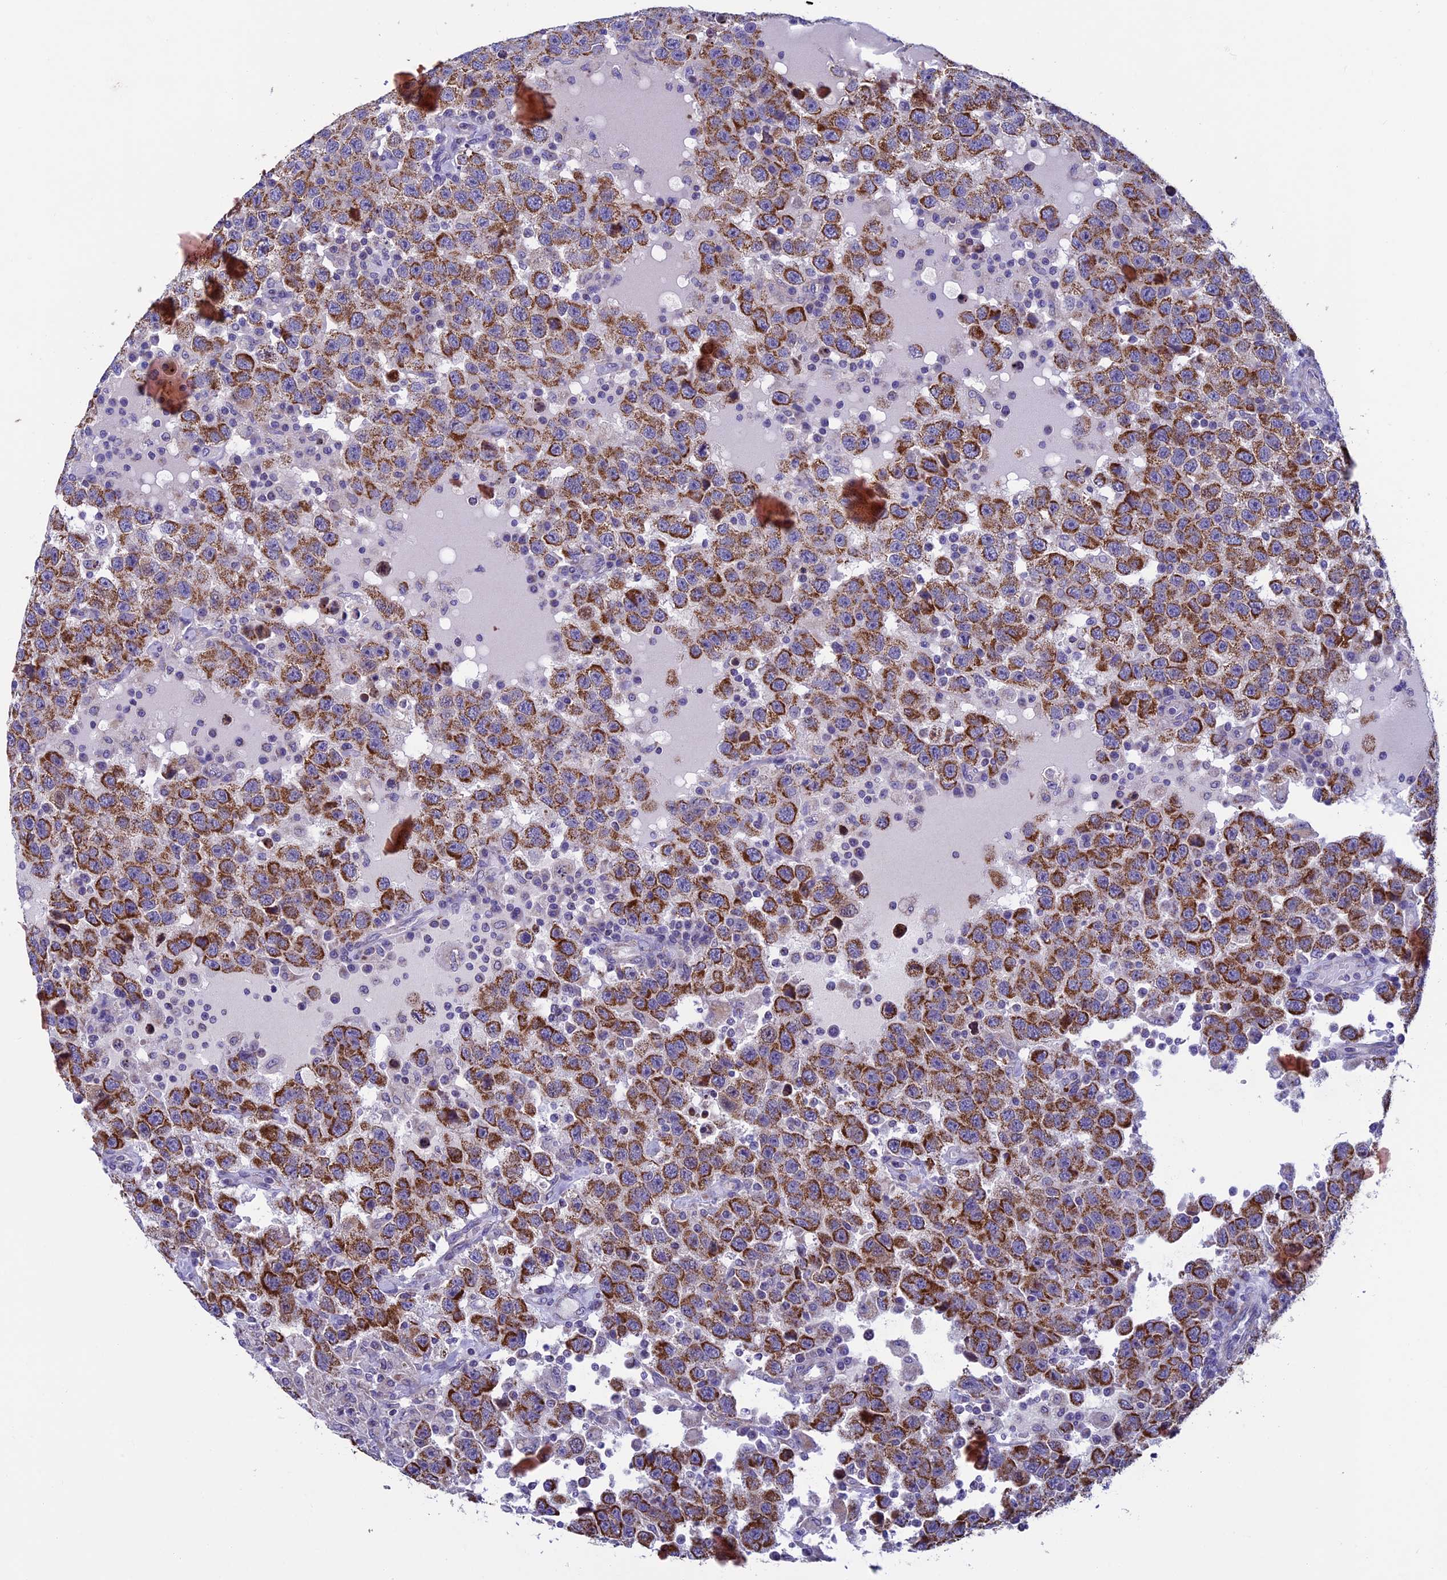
{"staining": {"intensity": "strong", "quantity": ">75%", "location": "cytoplasmic/membranous"}, "tissue": "testis cancer", "cell_type": "Tumor cells", "image_type": "cancer", "snomed": [{"axis": "morphology", "description": "Seminoma, NOS"}, {"axis": "topography", "description": "Testis"}], "caption": "Tumor cells exhibit strong cytoplasmic/membranous staining in about >75% of cells in seminoma (testis).", "gene": "MFSD12", "patient": {"sex": "male", "age": 41}}